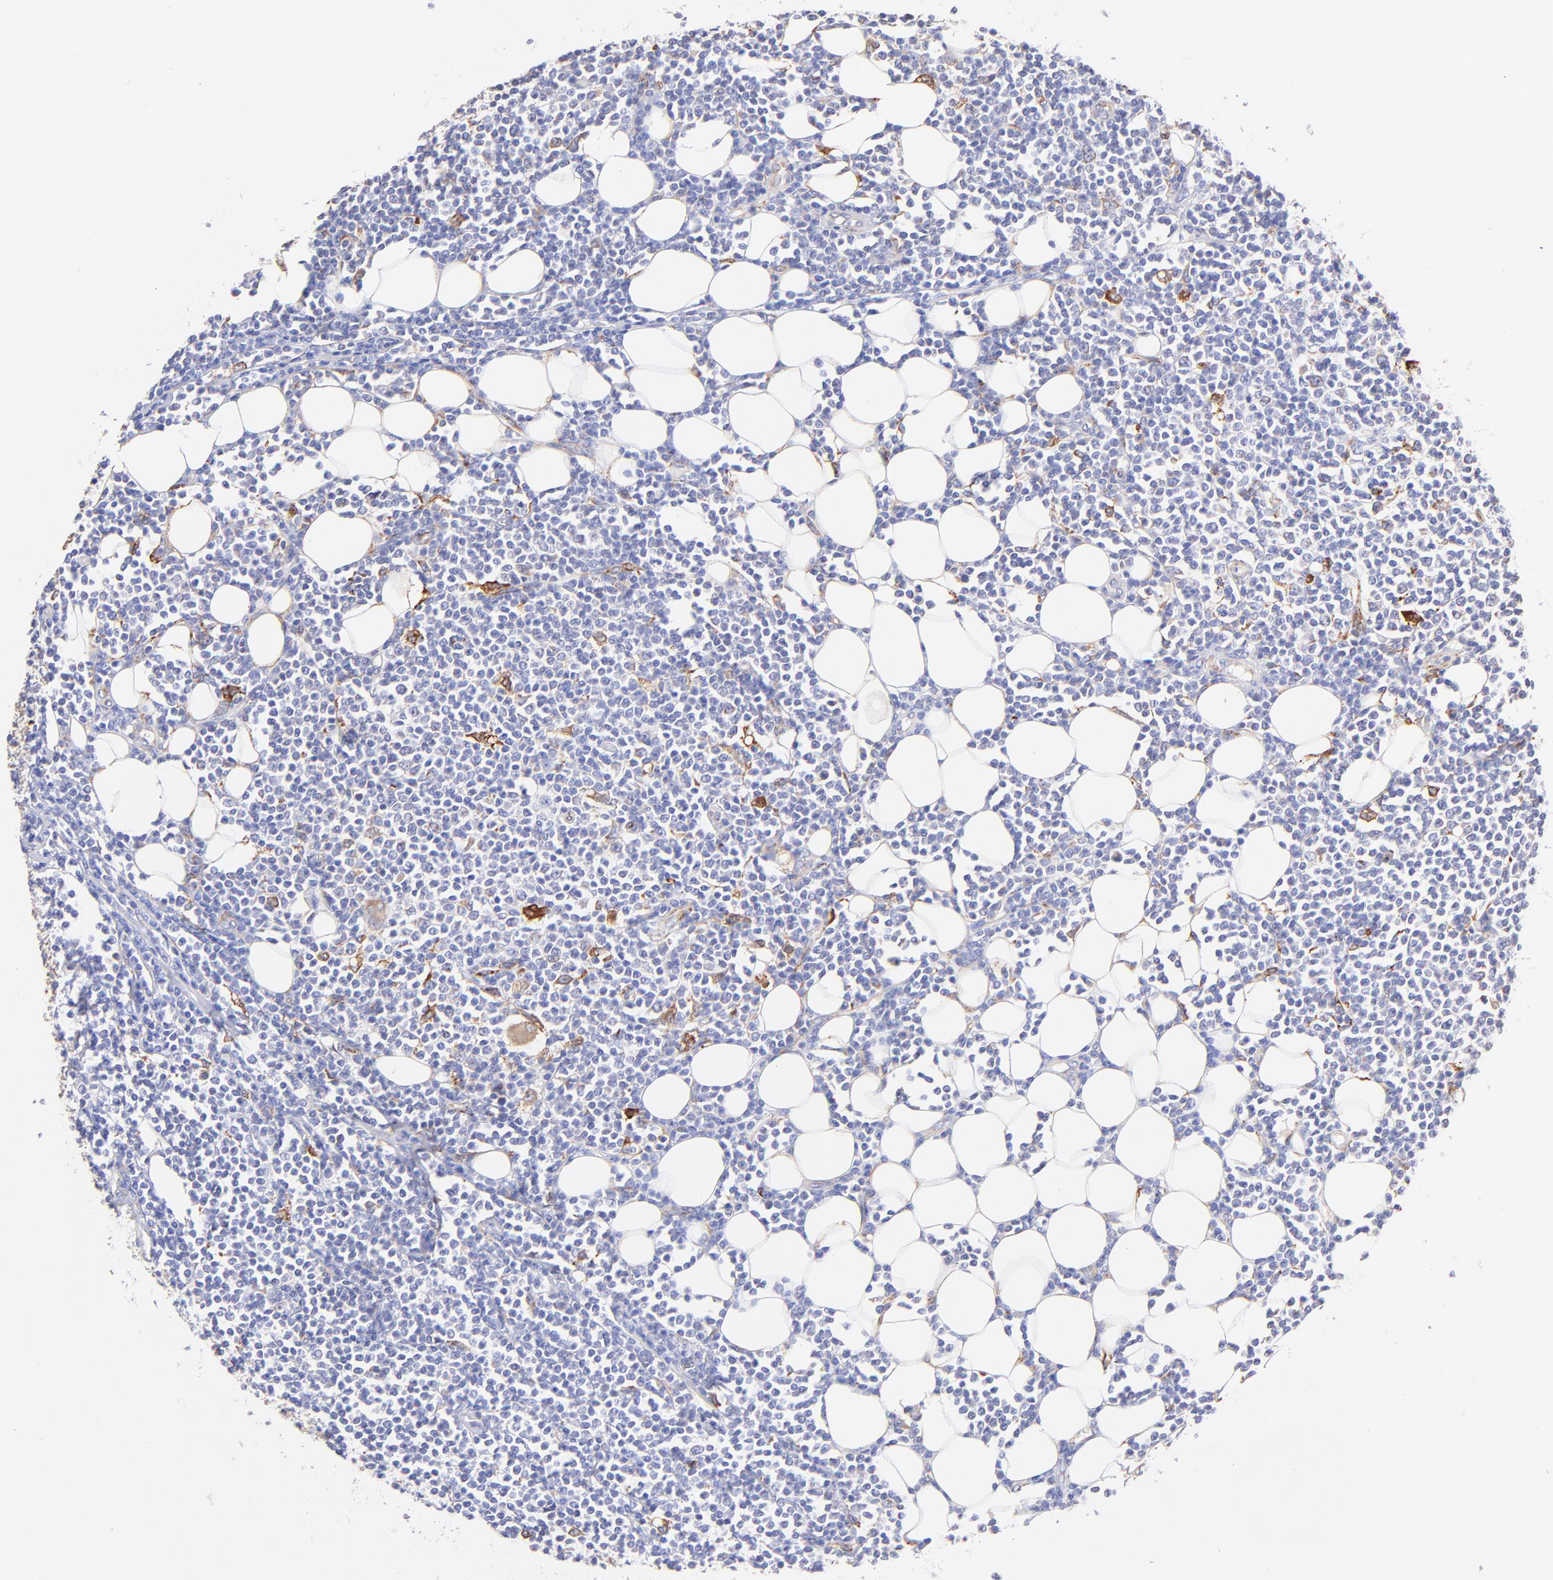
{"staining": {"intensity": "negative", "quantity": "none", "location": "none"}, "tissue": "lymphoma", "cell_type": "Tumor cells", "image_type": "cancer", "snomed": [{"axis": "morphology", "description": "Malignant lymphoma, non-Hodgkin's type, Low grade"}, {"axis": "topography", "description": "Soft tissue"}], "caption": "Tumor cells show no significant protein staining in lymphoma. Brightfield microscopy of immunohistochemistry stained with DAB (brown) and hematoxylin (blue), captured at high magnification.", "gene": "SPARC", "patient": {"sex": "male", "age": 92}}